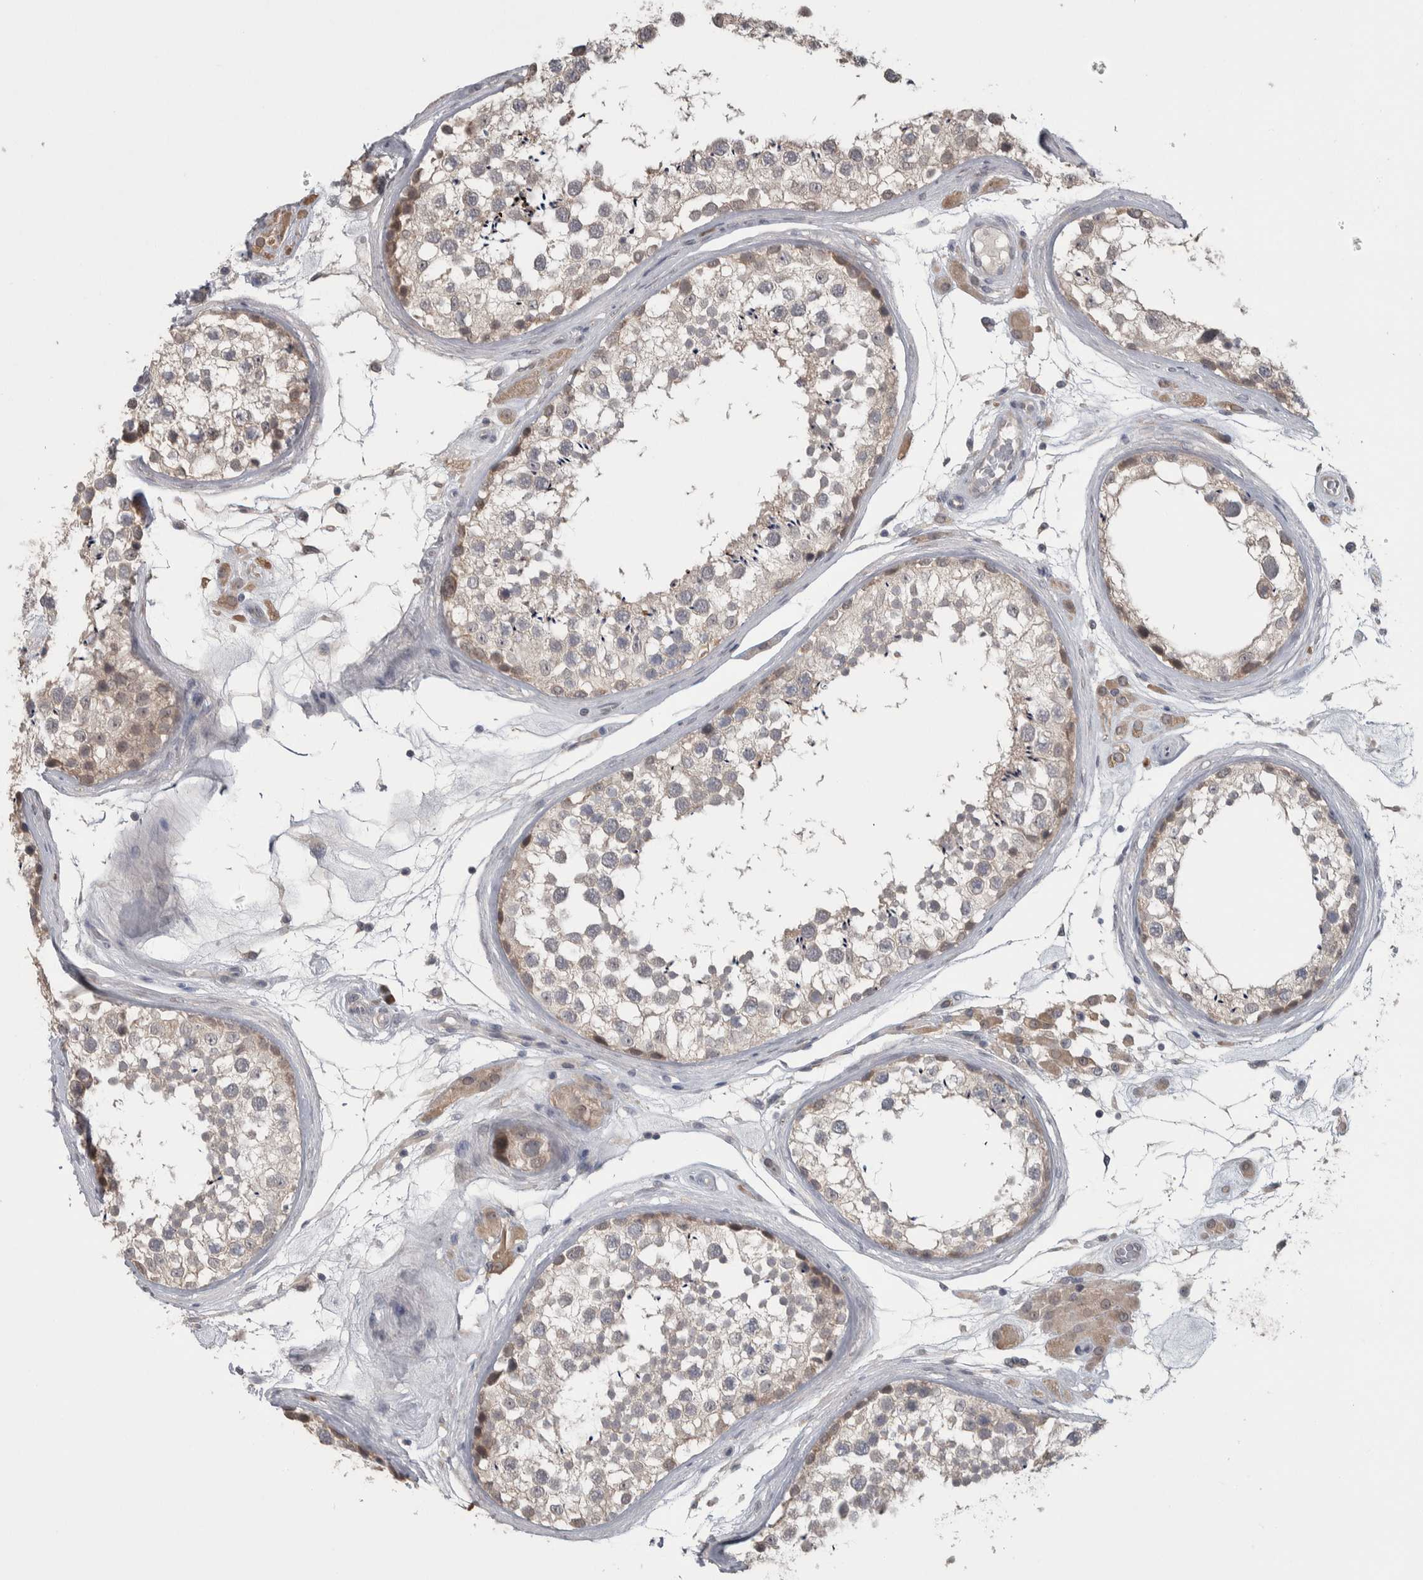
{"staining": {"intensity": "moderate", "quantity": "<25%", "location": "cytoplasmic/membranous"}, "tissue": "testis", "cell_type": "Cells in seminiferous ducts", "image_type": "normal", "snomed": [{"axis": "morphology", "description": "Normal tissue, NOS"}, {"axis": "topography", "description": "Testis"}], "caption": "Immunohistochemistry of benign human testis demonstrates low levels of moderate cytoplasmic/membranous expression in about <25% of cells in seminiferous ducts. The staining was performed using DAB (3,3'-diaminobenzidine), with brown indicating positive protein expression. Nuclei are stained blue with hematoxylin.", "gene": "CUL2", "patient": {"sex": "male", "age": 46}}